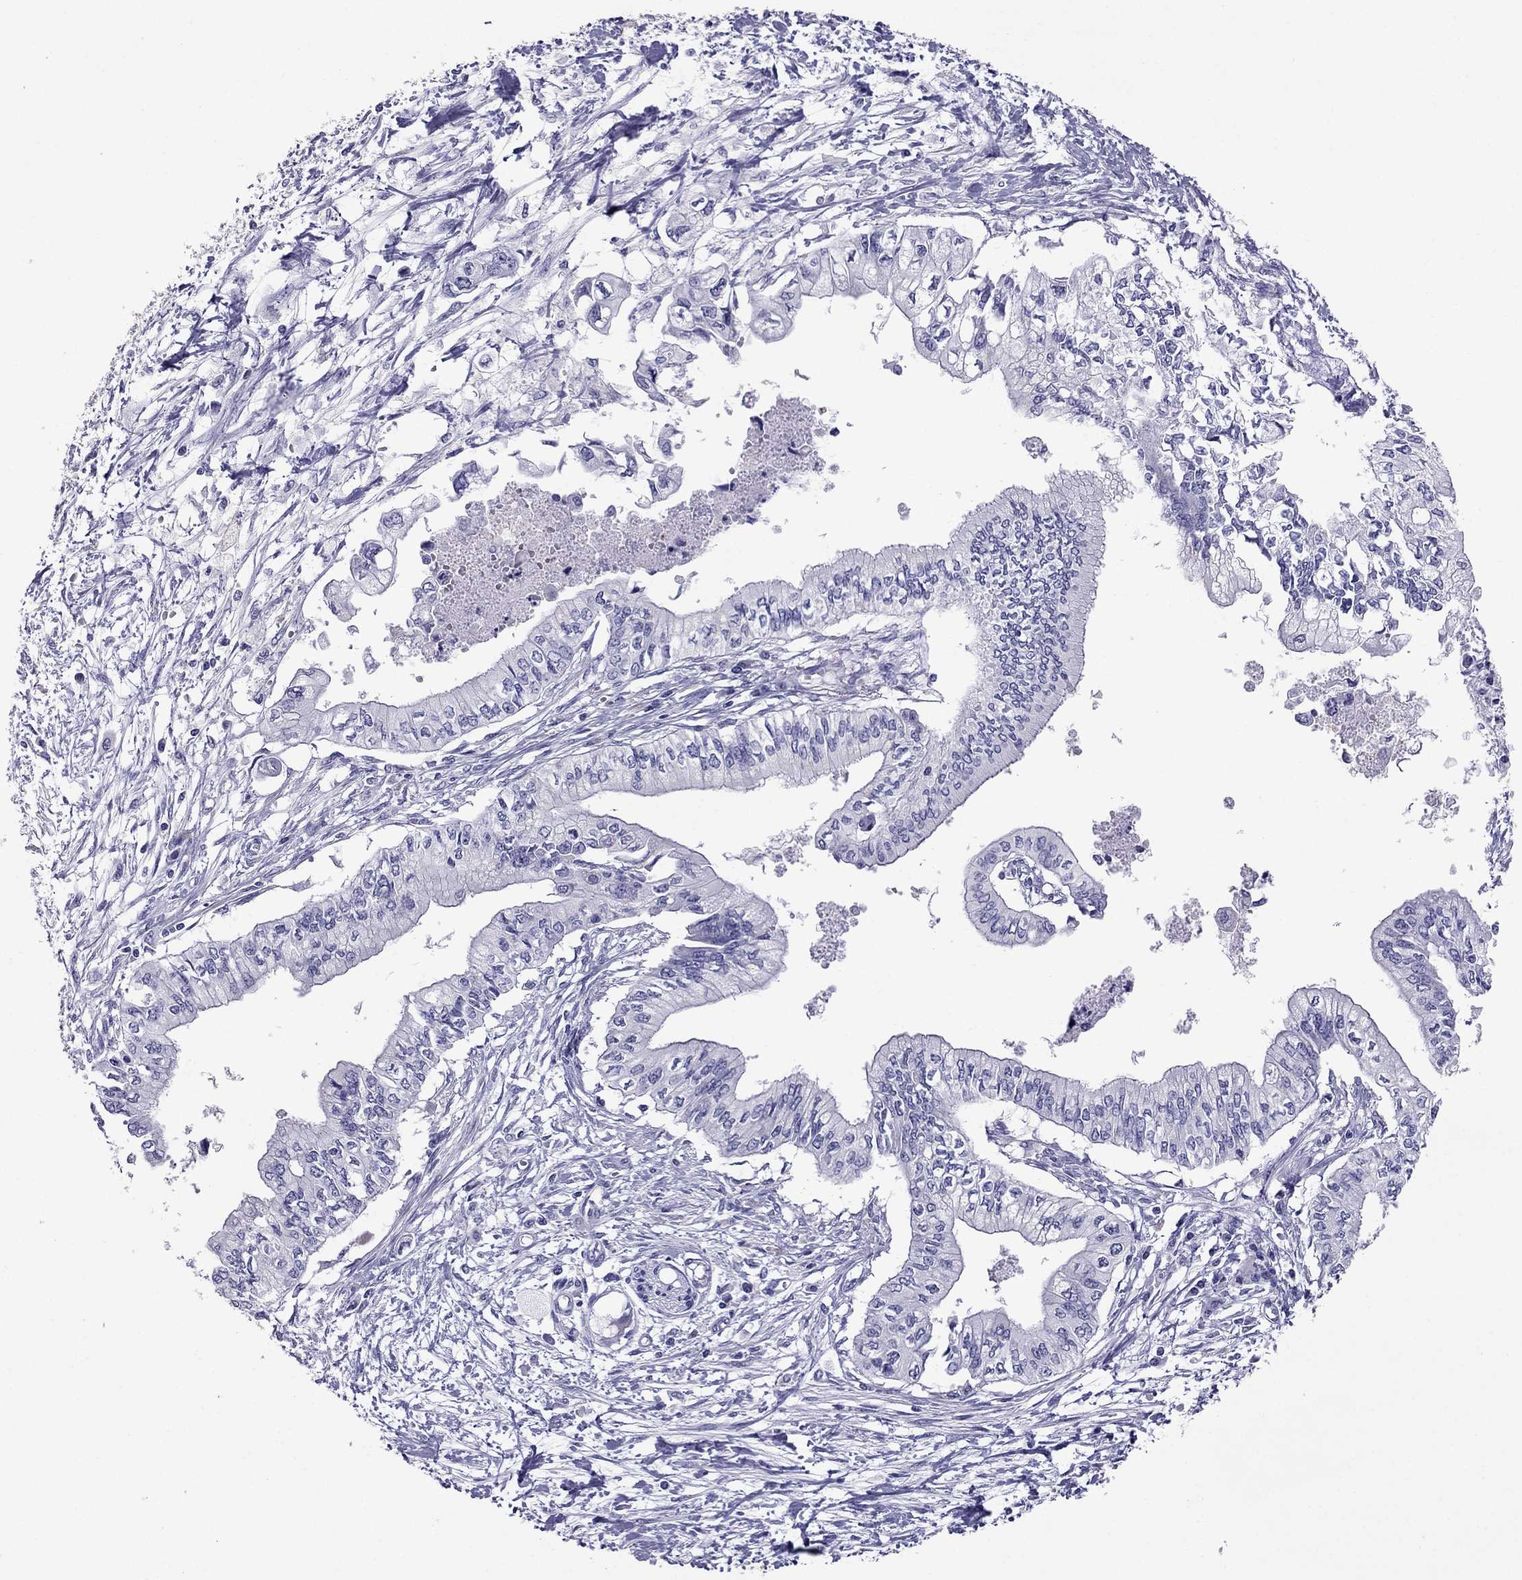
{"staining": {"intensity": "negative", "quantity": "none", "location": "none"}, "tissue": "pancreatic cancer", "cell_type": "Tumor cells", "image_type": "cancer", "snomed": [{"axis": "morphology", "description": "Adenocarcinoma, NOS"}, {"axis": "topography", "description": "Pancreas"}], "caption": "Micrograph shows no protein expression in tumor cells of pancreatic cancer tissue.", "gene": "OXCT2", "patient": {"sex": "female", "age": 61}}